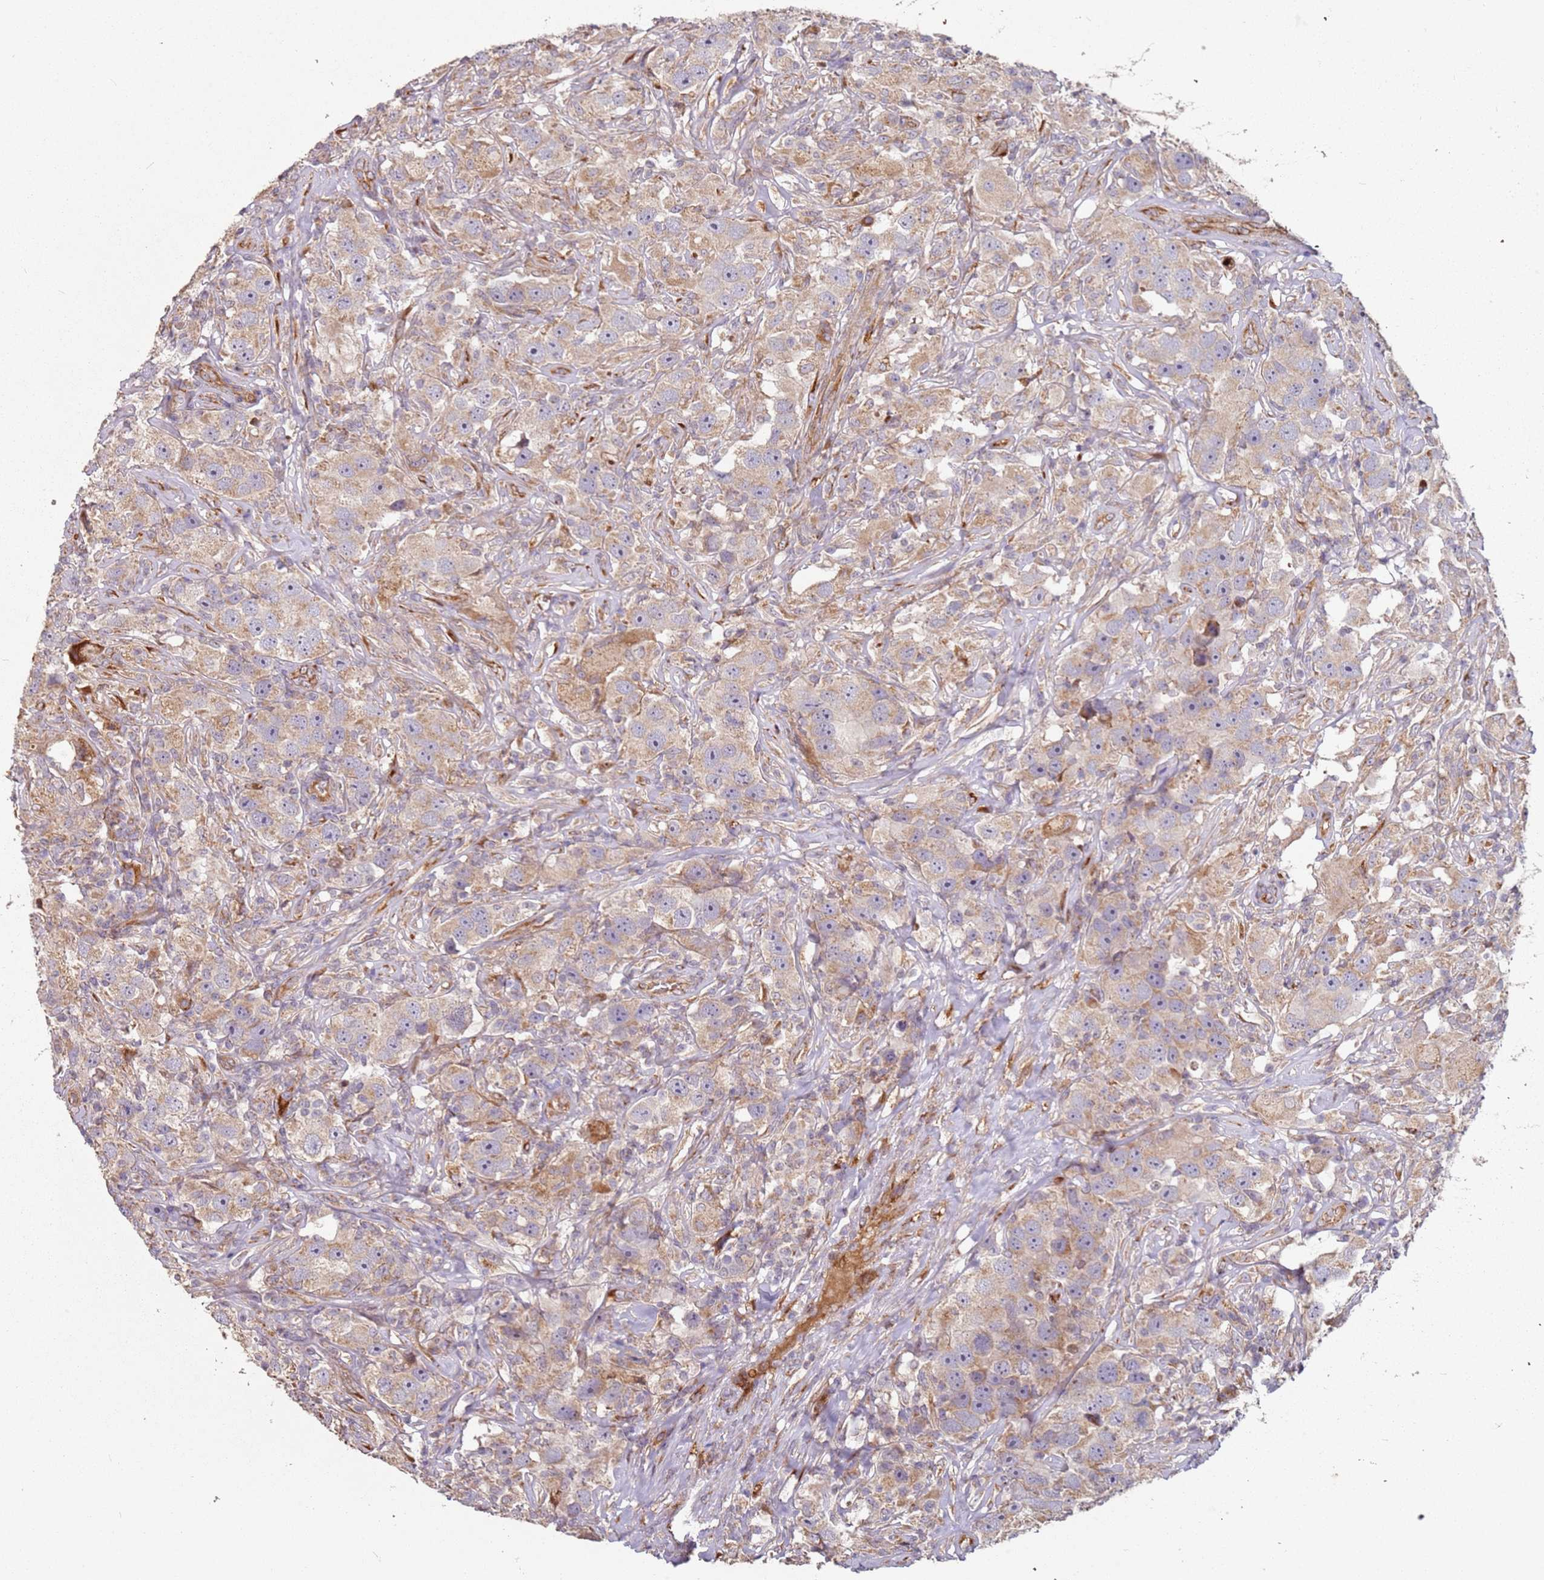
{"staining": {"intensity": "moderate", "quantity": ">75%", "location": "cytoplasmic/membranous"}, "tissue": "testis cancer", "cell_type": "Tumor cells", "image_type": "cancer", "snomed": [{"axis": "morphology", "description": "Seminoma, NOS"}, {"axis": "topography", "description": "Testis"}], "caption": "Protein positivity by immunohistochemistry (IHC) exhibits moderate cytoplasmic/membranous positivity in approximately >75% of tumor cells in seminoma (testis).", "gene": "ARFRP1", "patient": {"sex": "male", "age": 49}}